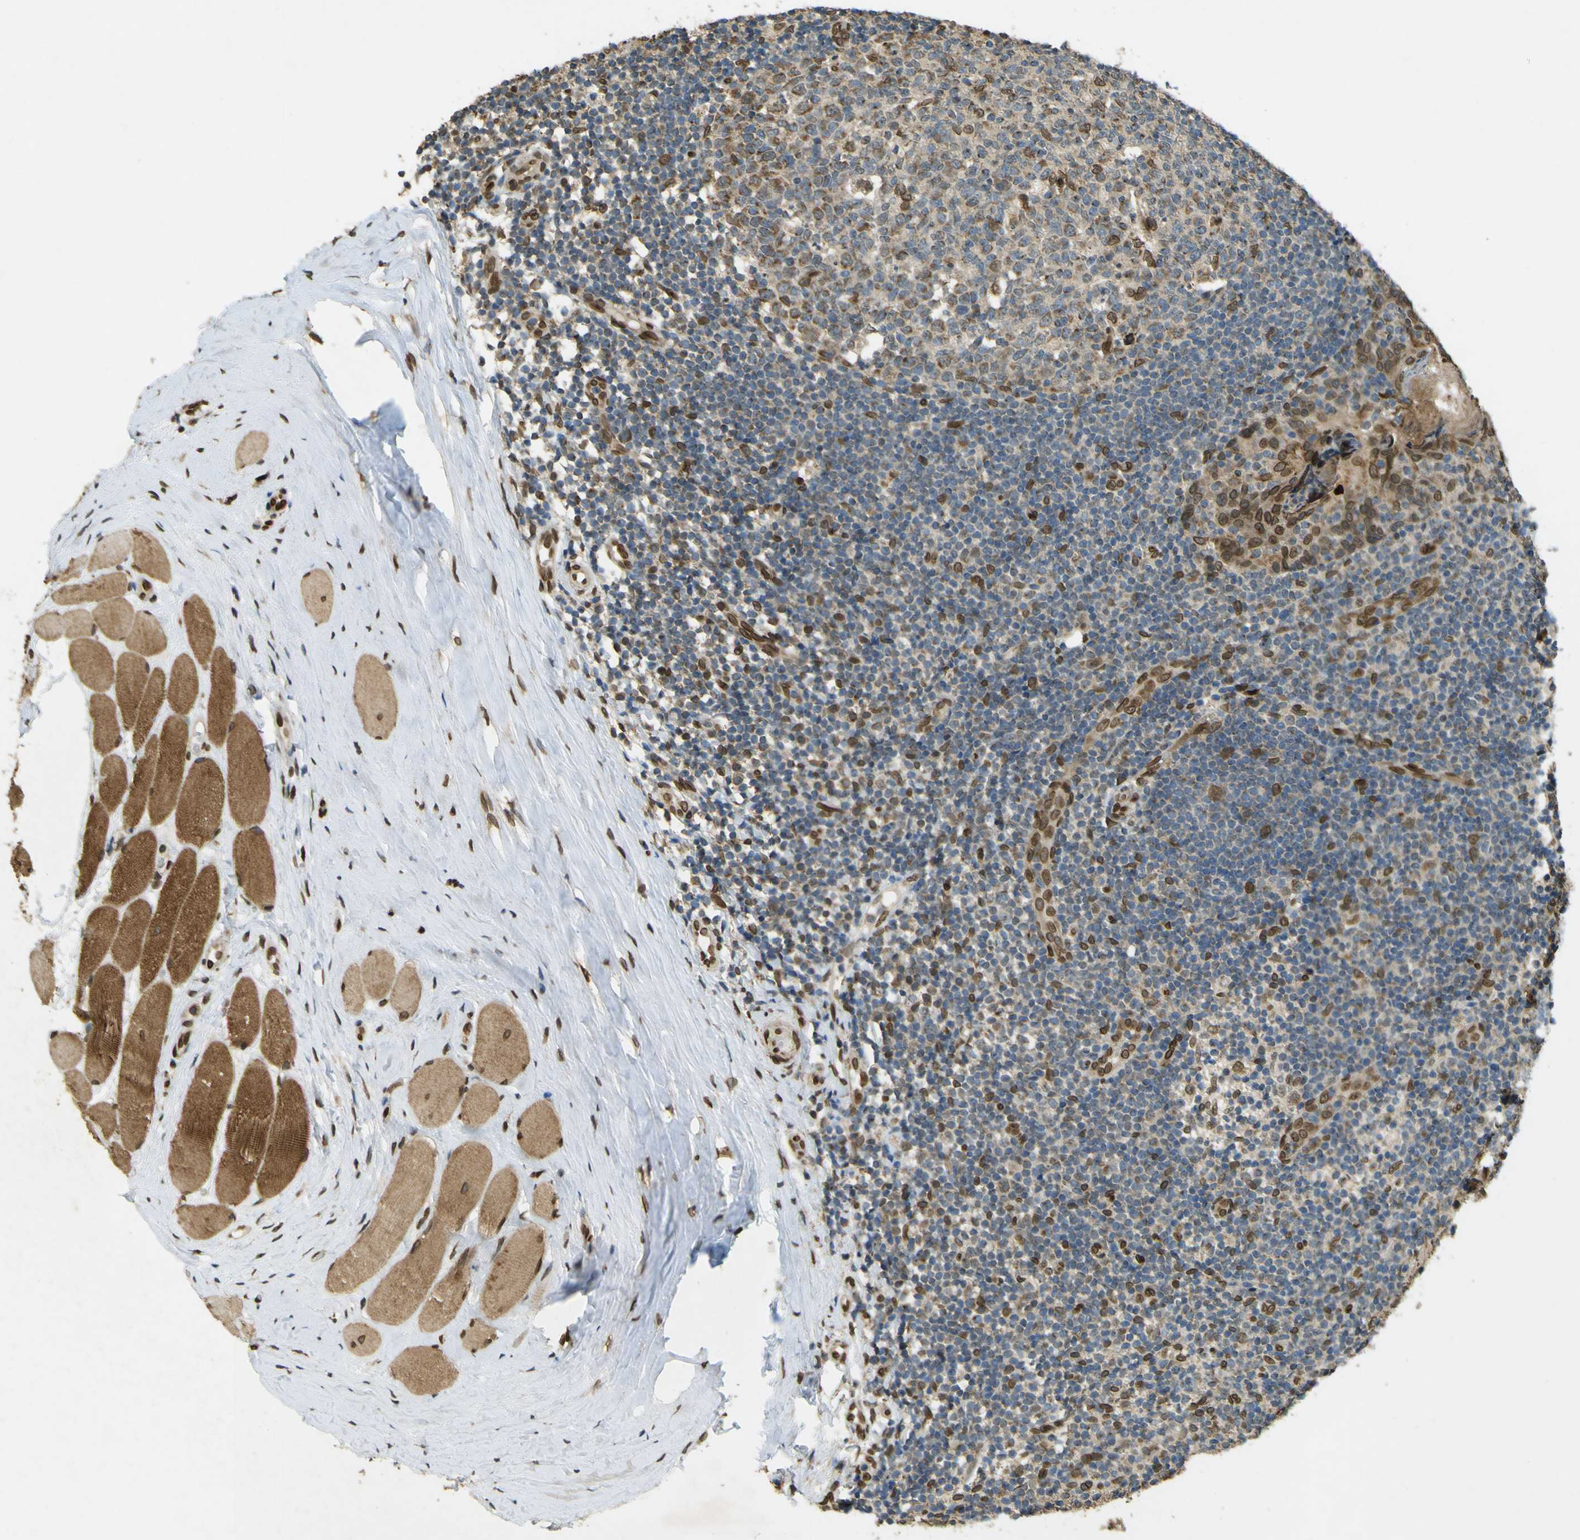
{"staining": {"intensity": "moderate", "quantity": ">75%", "location": "cytoplasmic/membranous,nuclear"}, "tissue": "tonsil", "cell_type": "Germinal center cells", "image_type": "normal", "snomed": [{"axis": "morphology", "description": "Normal tissue, NOS"}, {"axis": "topography", "description": "Tonsil"}], "caption": "The micrograph demonstrates immunohistochemical staining of unremarkable tonsil. There is moderate cytoplasmic/membranous,nuclear staining is present in approximately >75% of germinal center cells.", "gene": "GALNT1", "patient": {"sex": "female", "age": 19}}